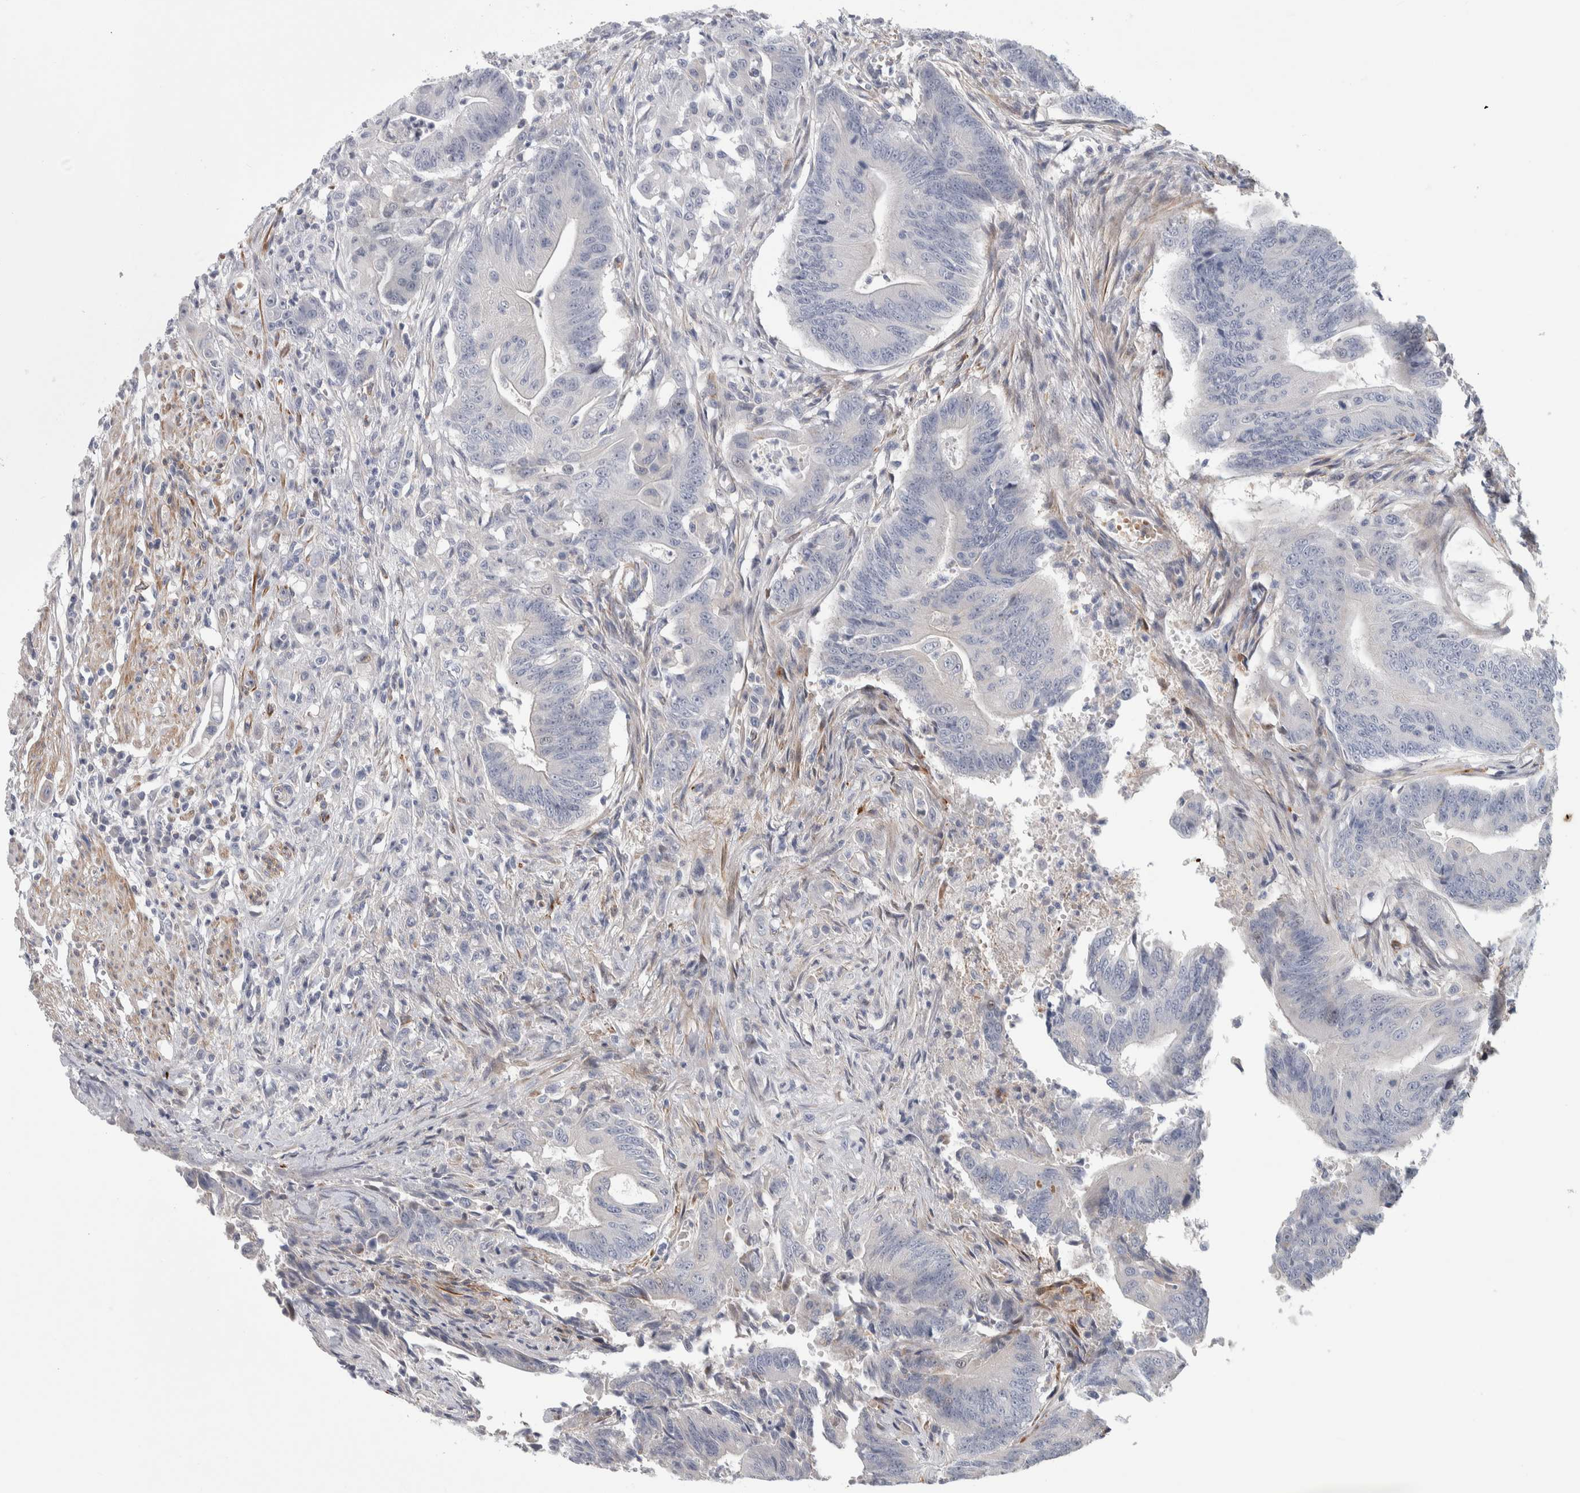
{"staining": {"intensity": "negative", "quantity": "none", "location": "none"}, "tissue": "colorectal cancer", "cell_type": "Tumor cells", "image_type": "cancer", "snomed": [{"axis": "morphology", "description": "Adenoma, NOS"}, {"axis": "morphology", "description": "Adenocarcinoma, NOS"}, {"axis": "topography", "description": "Colon"}], "caption": "Tumor cells are negative for brown protein staining in colorectal cancer. (Brightfield microscopy of DAB (3,3'-diaminobenzidine) immunohistochemistry (IHC) at high magnification).", "gene": "PSMG3", "patient": {"sex": "male", "age": 79}}